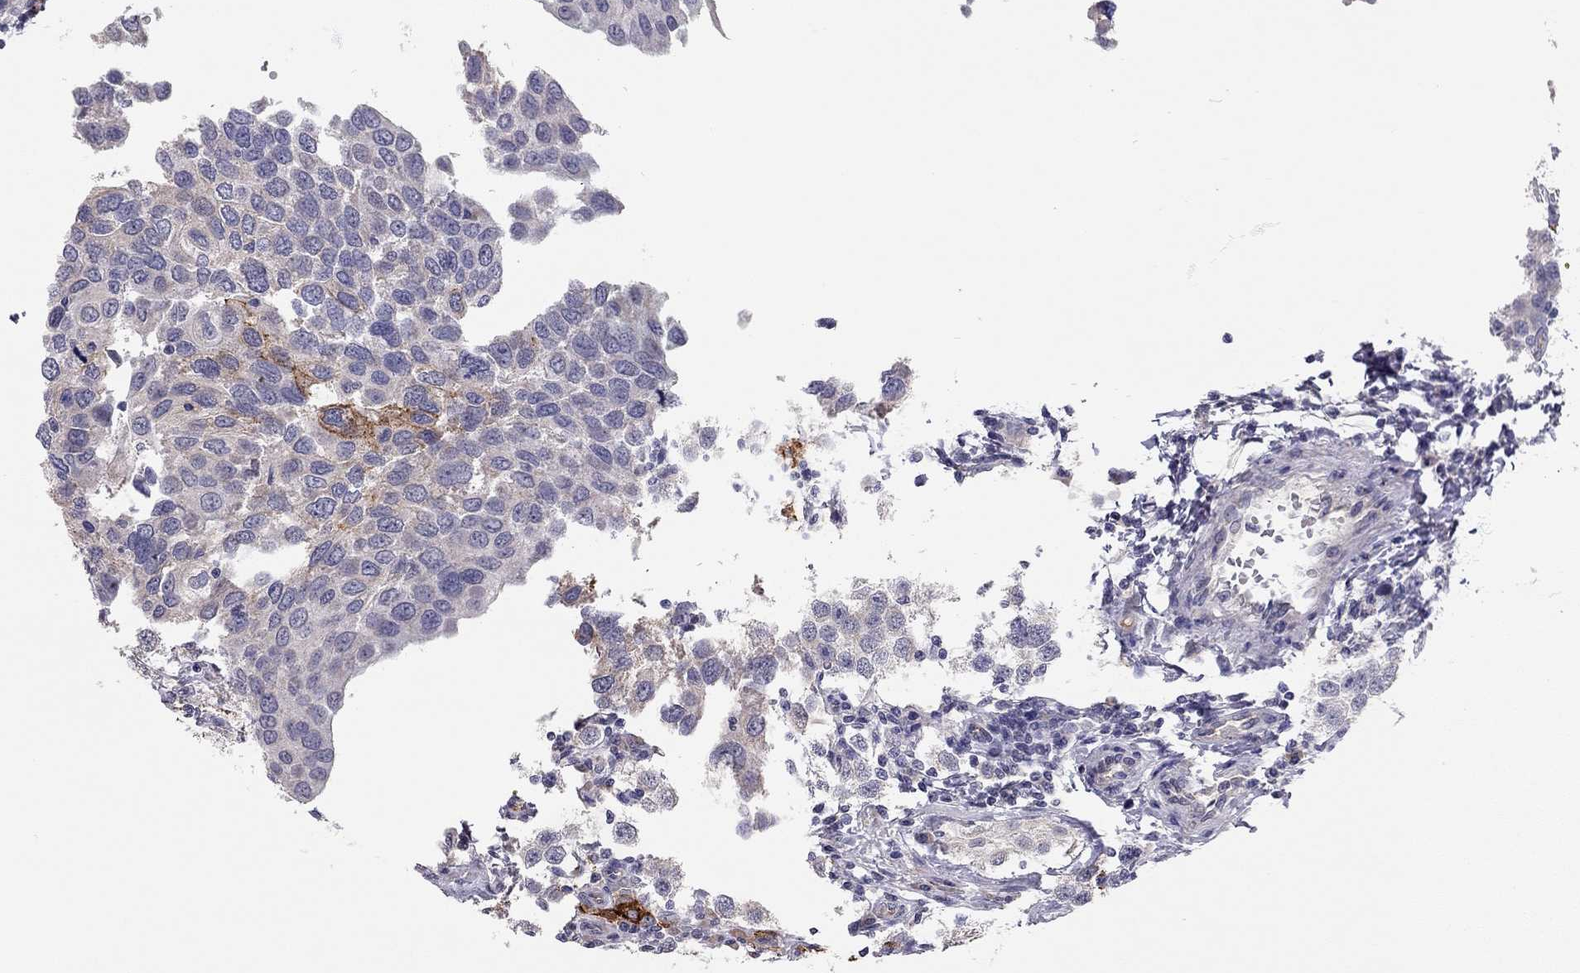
{"staining": {"intensity": "strong", "quantity": "<25%", "location": "cytoplasmic/membranous"}, "tissue": "testis cancer", "cell_type": "Tumor cells", "image_type": "cancer", "snomed": [{"axis": "morphology", "description": "Seminoma, NOS"}, {"axis": "topography", "description": "Testis"}], "caption": "IHC photomicrograph of testis cancer stained for a protein (brown), which displays medium levels of strong cytoplasmic/membranous positivity in about <25% of tumor cells.", "gene": "SCARB1", "patient": {"sex": "male", "age": 37}}